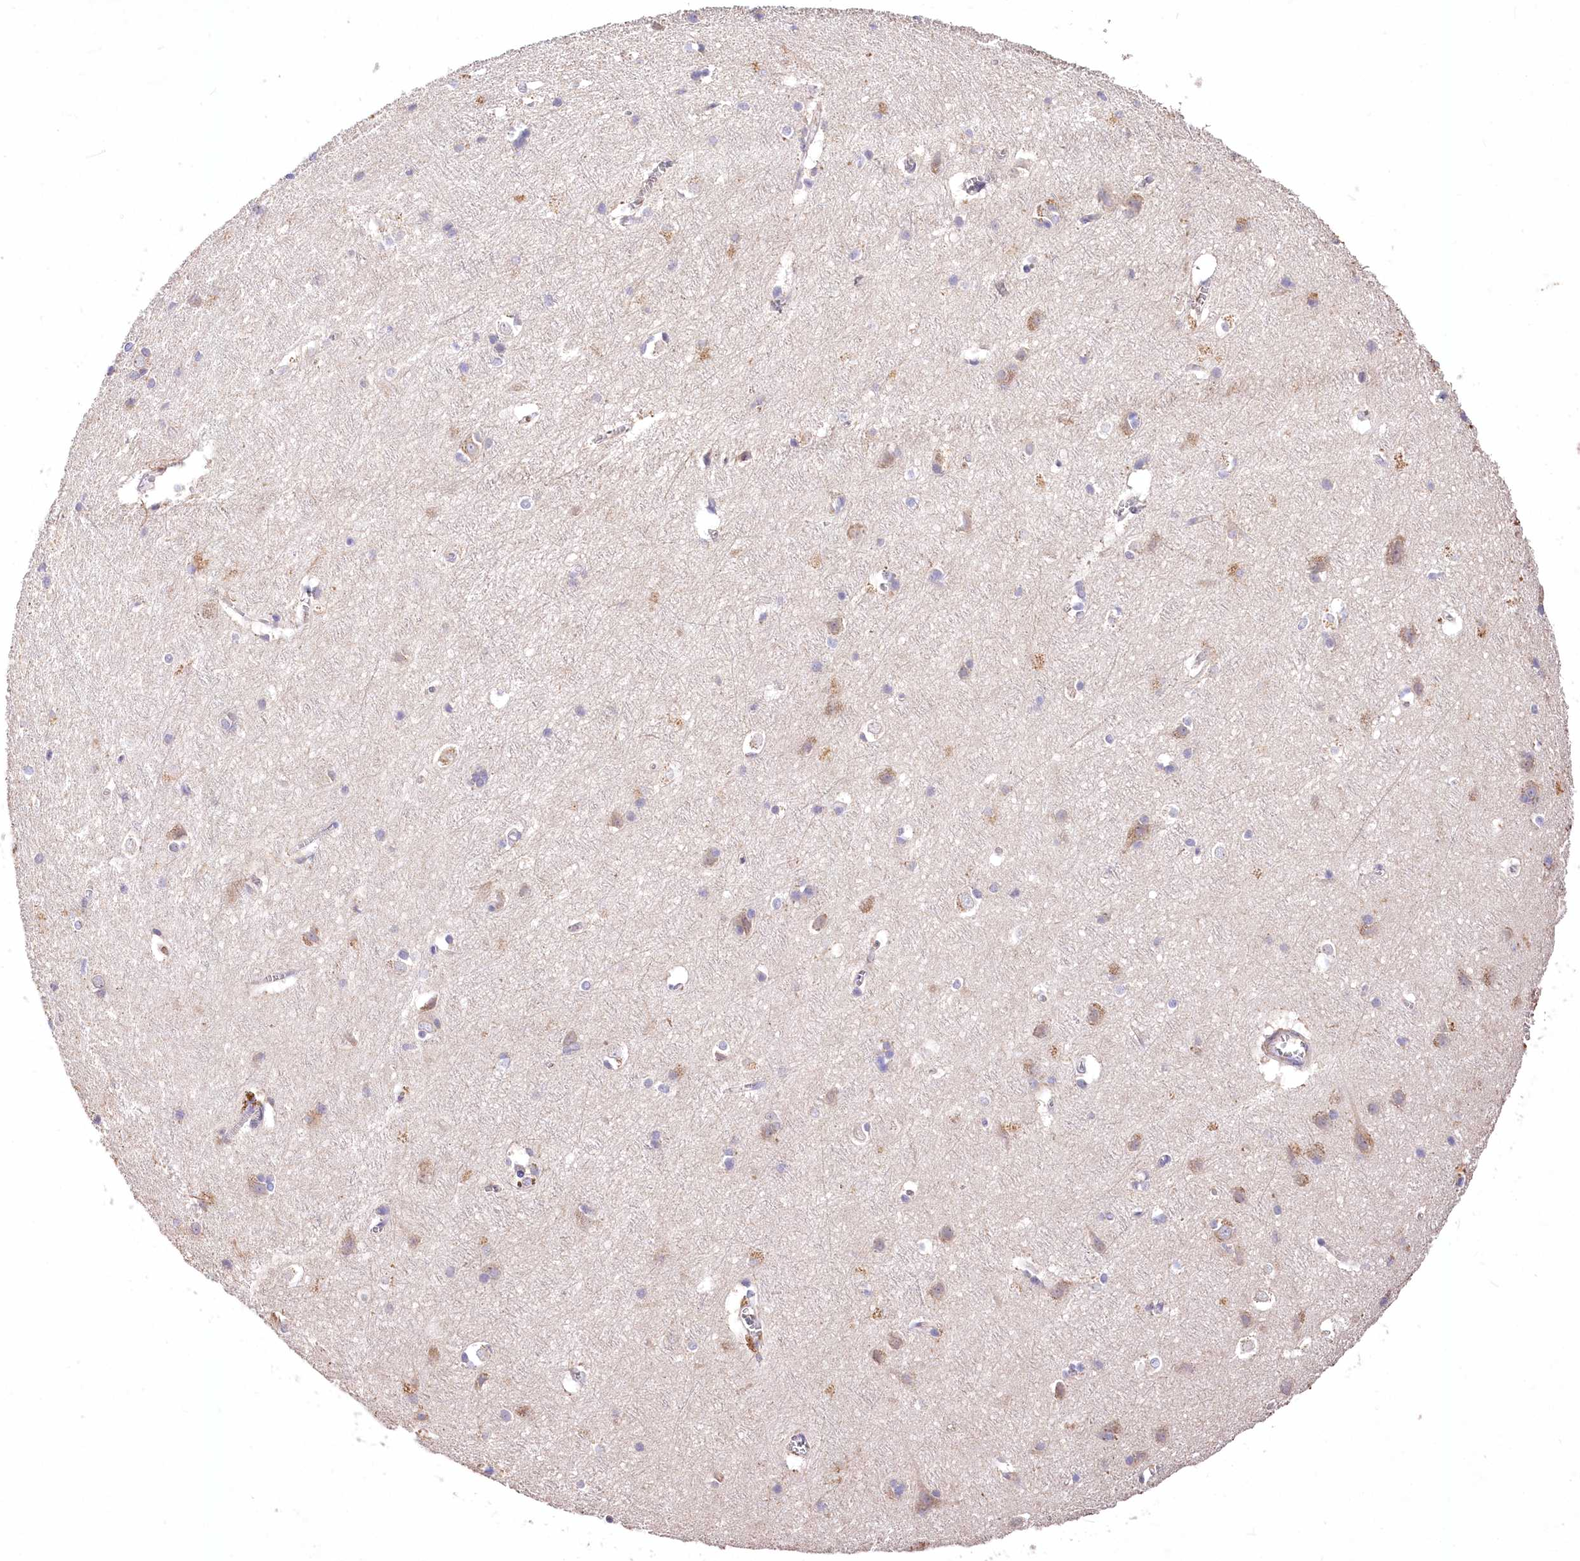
{"staining": {"intensity": "negative", "quantity": "none", "location": "none"}, "tissue": "cerebral cortex", "cell_type": "Endothelial cells", "image_type": "normal", "snomed": [{"axis": "morphology", "description": "Normal tissue, NOS"}, {"axis": "topography", "description": "Cerebral cortex"}], "caption": "DAB (3,3'-diaminobenzidine) immunohistochemical staining of normal human cerebral cortex shows no significant expression in endothelial cells. The staining is performed using DAB (3,3'-diaminobenzidine) brown chromogen with nuclei counter-stained in using hematoxylin.", "gene": "PCYOX1L", "patient": {"sex": "male", "age": 54}}